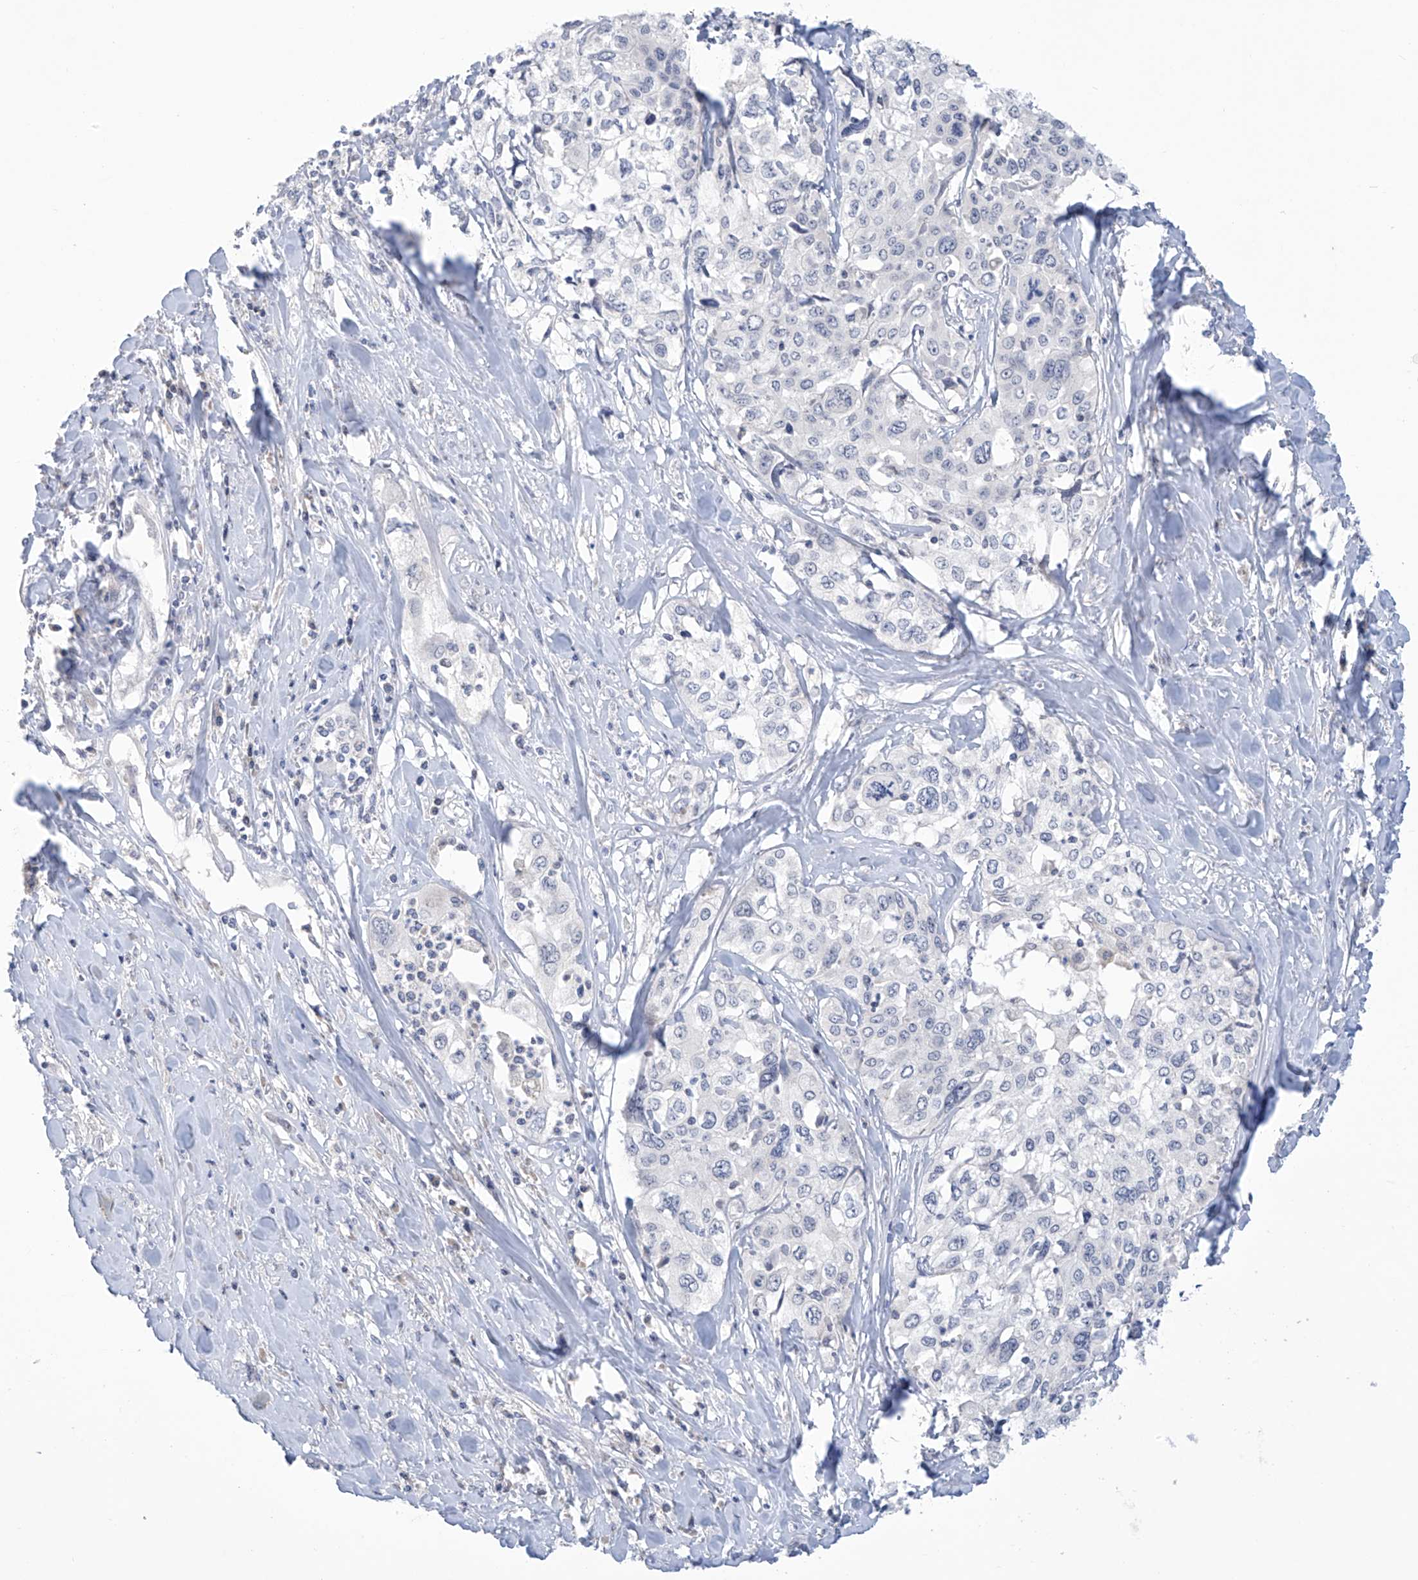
{"staining": {"intensity": "negative", "quantity": "none", "location": "none"}, "tissue": "cervical cancer", "cell_type": "Tumor cells", "image_type": "cancer", "snomed": [{"axis": "morphology", "description": "Squamous cell carcinoma, NOS"}, {"axis": "topography", "description": "Cervix"}], "caption": "This is an immunohistochemistry micrograph of human cervical cancer (squamous cell carcinoma). There is no staining in tumor cells.", "gene": "IBA57", "patient": {"sex": "female", "age": 31}}